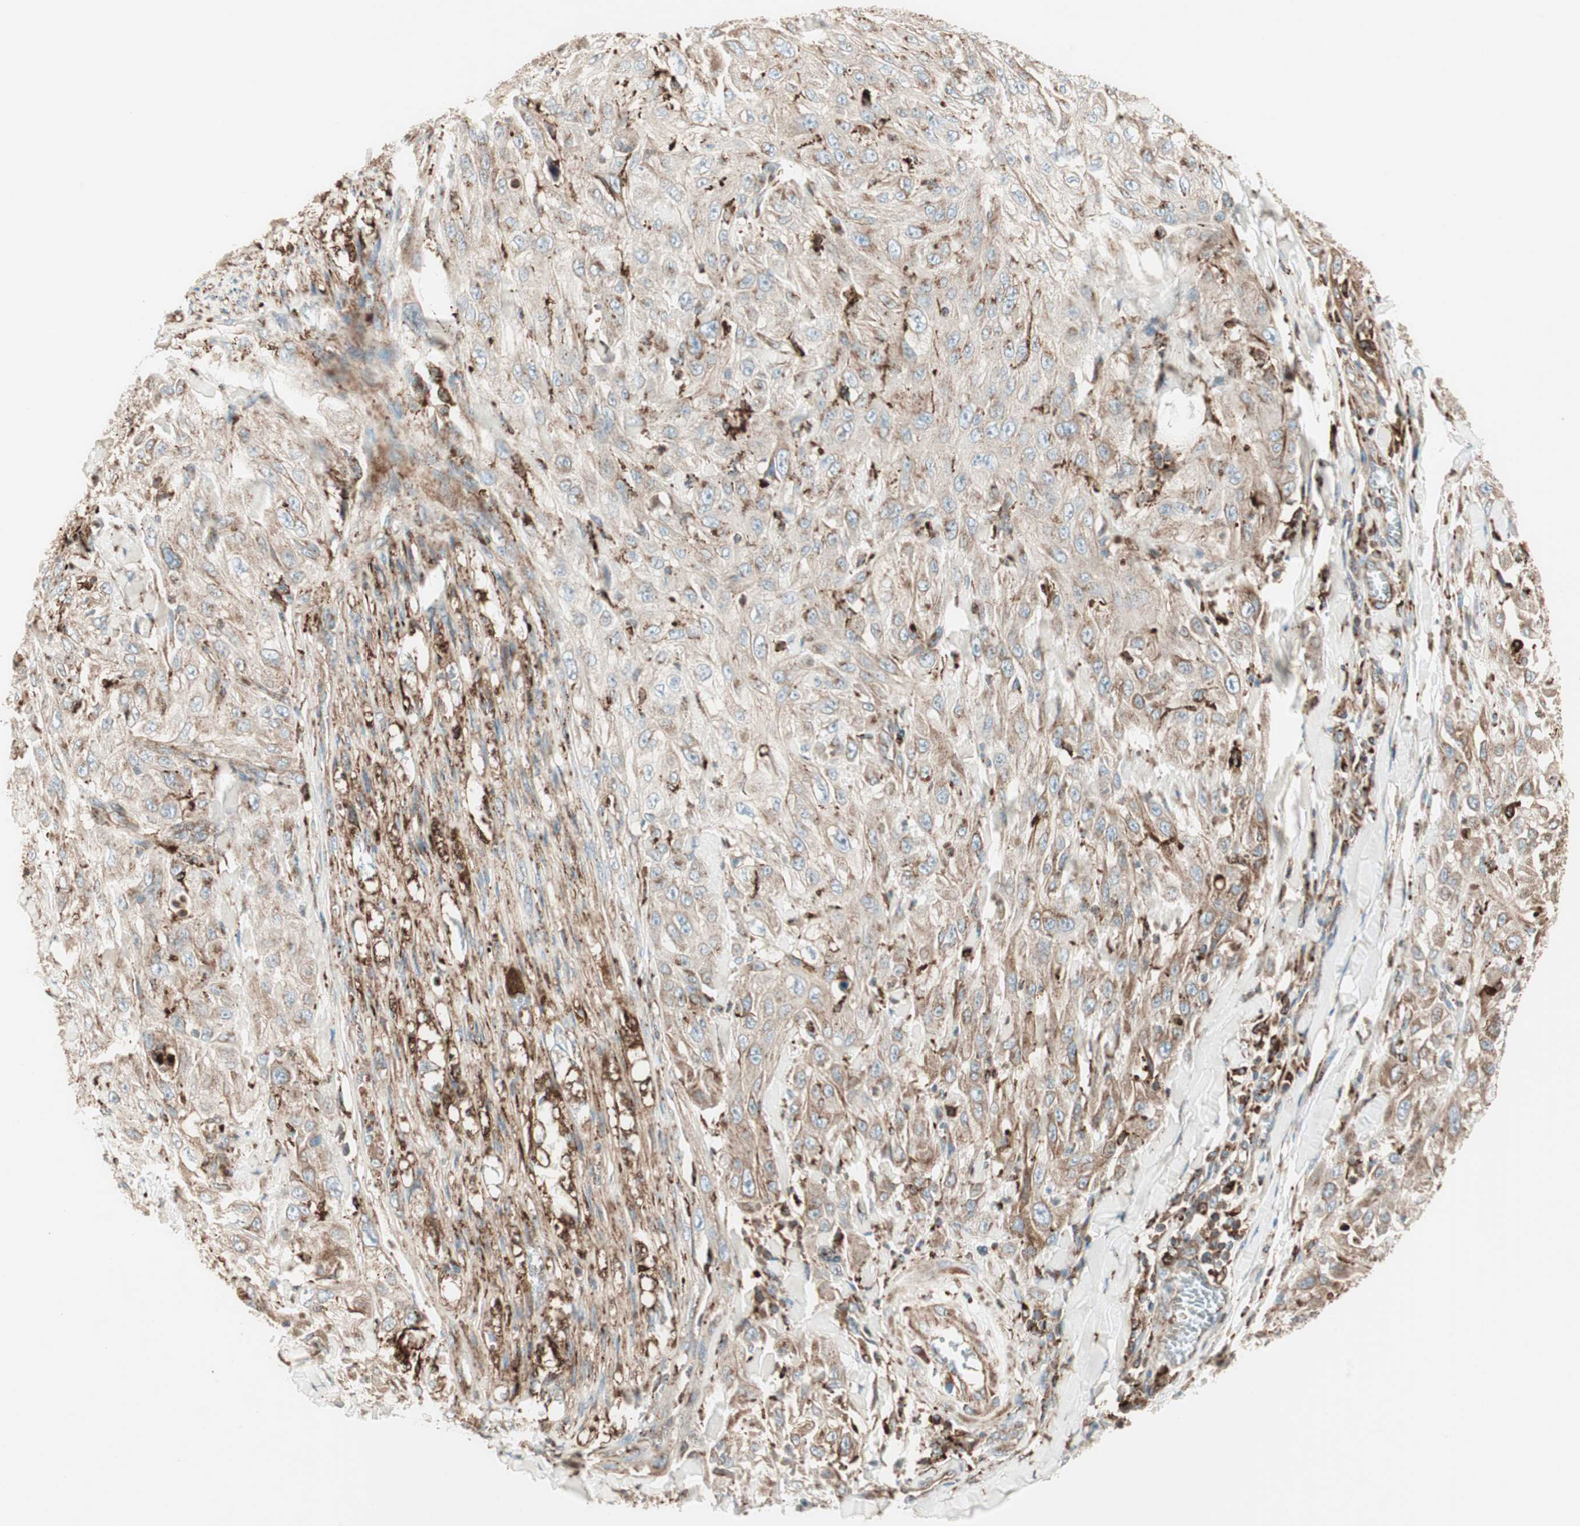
{"staining": {"intensity": "moderate", "quantity": "<25%", "location": "cytoplasmic/membranous"}, "tissue": "skin cancer", "cell_type": "Tumor cells", "image_type": "cancer", "snomed": [{"axis": "morphology", "description": "Squamous cell carcinoma, NOS"}, {"axis": "morphology", "description": "Squamous cell carcinoma, metastatic, NOS"}, {"axis": "topography", "description": "Skin"}, {"axis": "topography", "description": "Lymph node"}], "caption": "This micrograph reveals skin metastatic squamous cell carcinoma stained with immunohistochemistry to label a protein in brown. The cytoplasmic/membranous of tumor cells show moderate positivity for the protein. Nuclei are counter-stained blue.", "gene": "ATP6V1G1", "patient": {"sex": "male", "age": 75}}